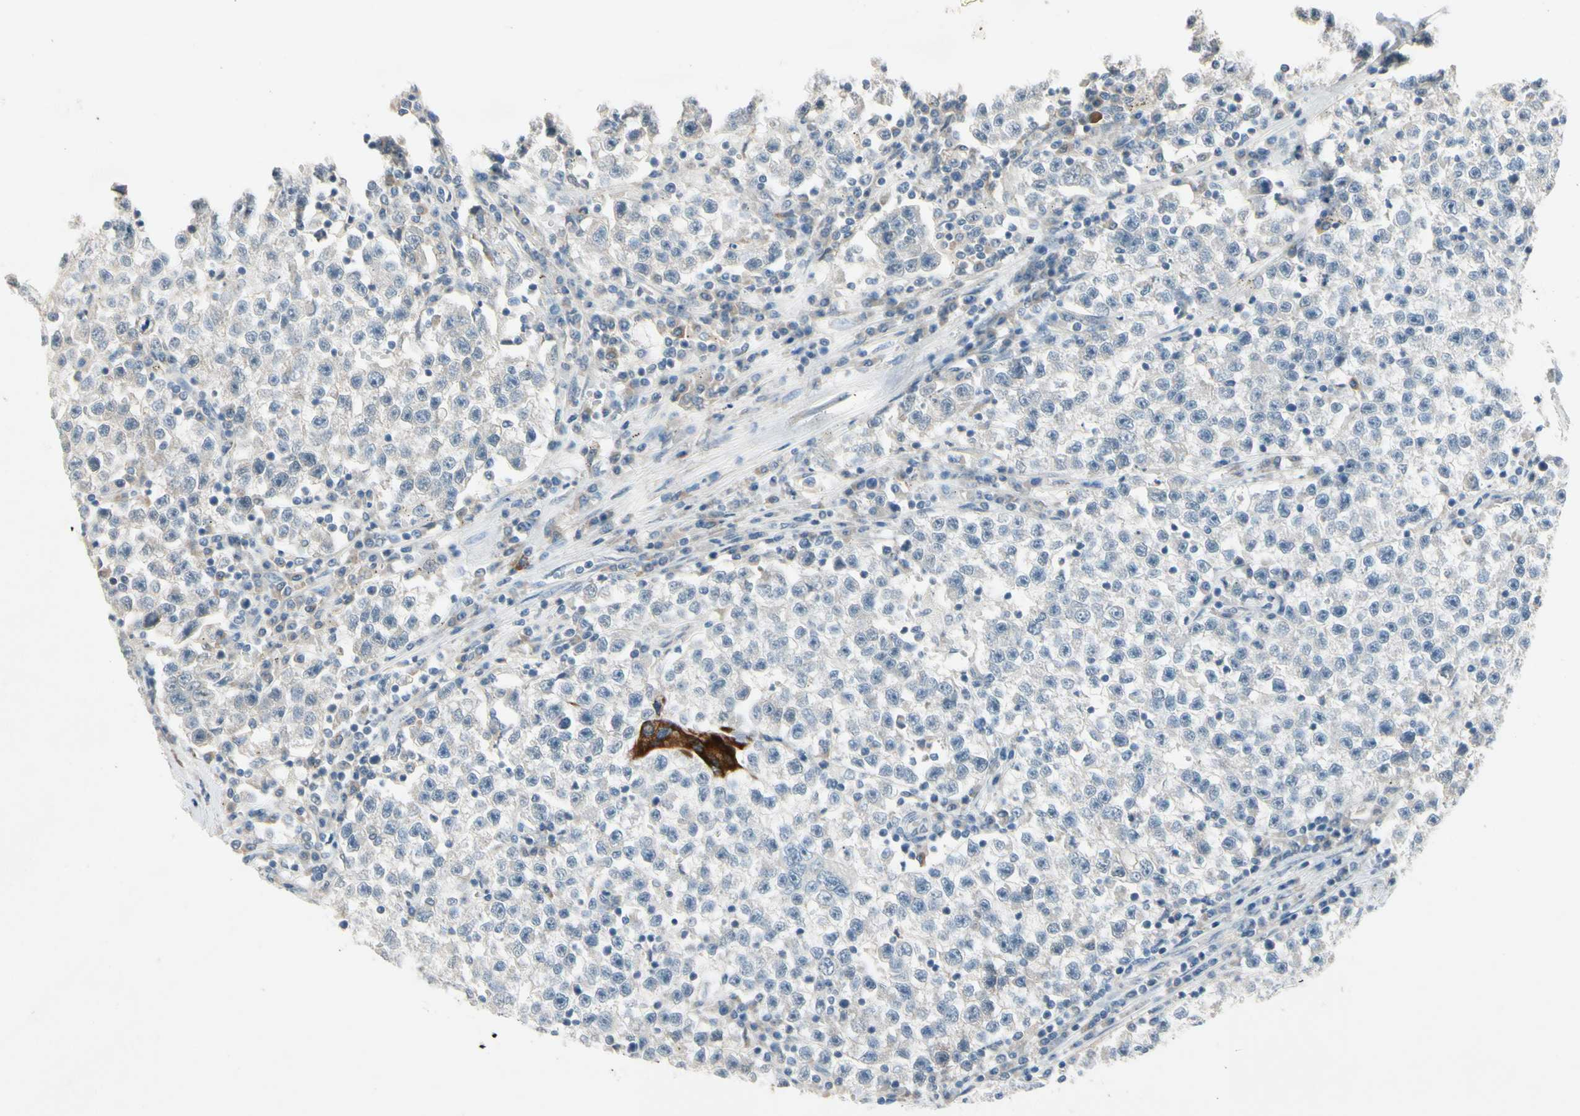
{"staining": {"intensity": "negative", "quantity": "none", "location": "none"}, "tissue": "testis cancer", "cell_type": "Tumor cells", "image_type": "cancer", "snomed": [{"axis": "morphology", "description": "Seminoma, NOS"}, {"axis": "topography", "description": "Testis"}], "caption": "Immunohistochemistry histopathology image of human seminoma (testis) stained for a protein (brown), which demonstrates no expression in tumor cells. (DAB IHC, high magnification).", "gene": "PIP5K1B", "patient": {"sex": "male", "age": 22}}